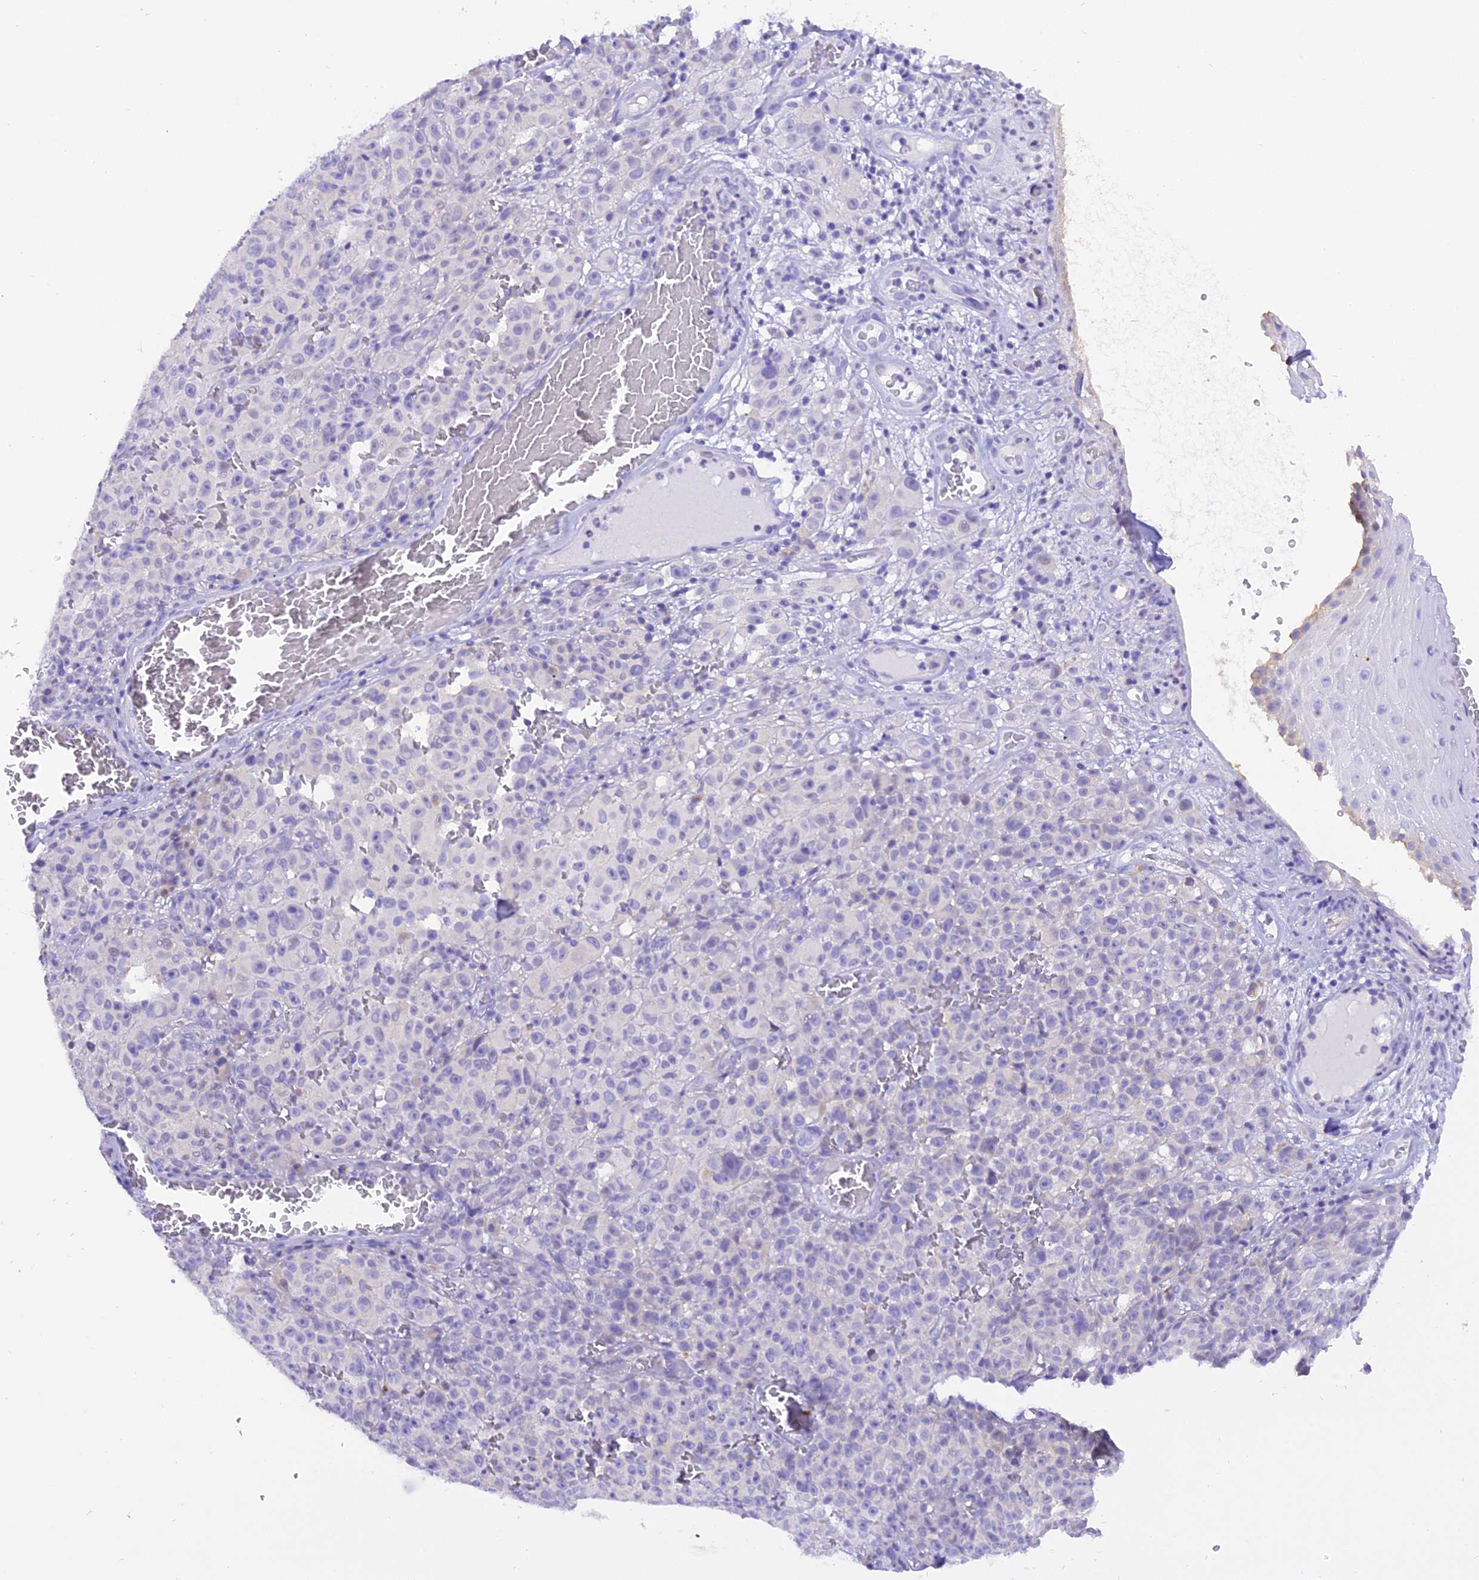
{"staining": {"intensity": "negative", "quantity": "none", "location": "none"}, "tissue": "melanoma", "cell_type": "Tumor cells", "image_type": "cancer", "snomed": [{"axis": "morphology", "description": "Malignant melanoma, NOS"}, {"axis": "topography", "description": "Skin"}], "caption": "Immunohistochemistry of melanoma shows no expression in tumor cells.", "gene": "COL6A5", "patient": {"sex": "female", "age": 82}}